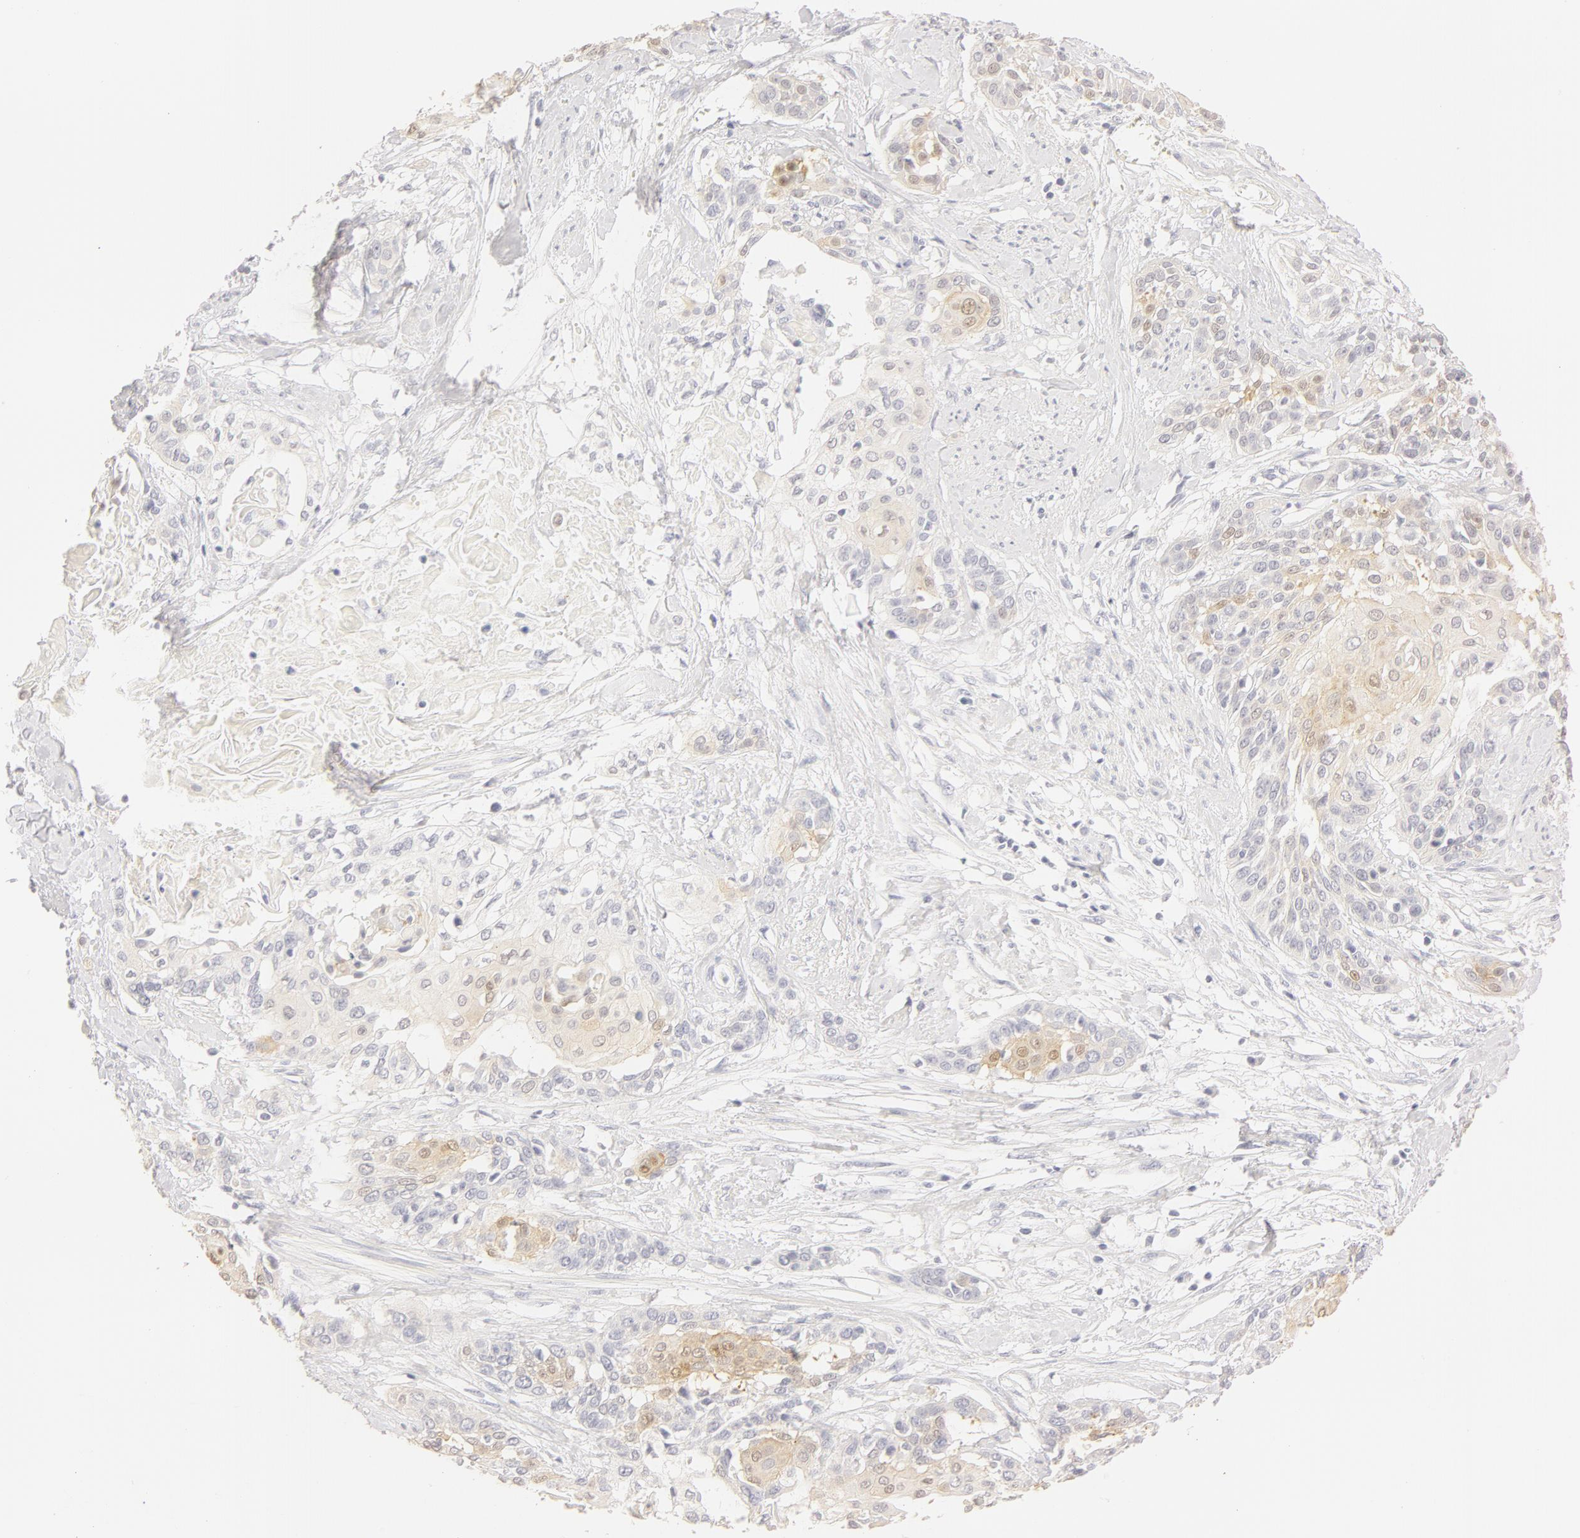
{"staining": {"intensity": "negative", "quantity": "none", "location": "none"}, "tissue": "cervical cancer", "cell_type": "Tumor cells", "image_type": "cancer", "snomed": [{"axis": "morphology", "description": "Squamous cell carcinoma, NOS"}, {"axis": "topography", "description": "Cervix"}], "caption": "An IHC image of squamous cell carcinoma (cervical) is shown. There is no staining in tumor cells of squamous cell carcinoma (cervical).", "gene": "LGALS7B", "patient": {"sex": "female", "age": 57}}